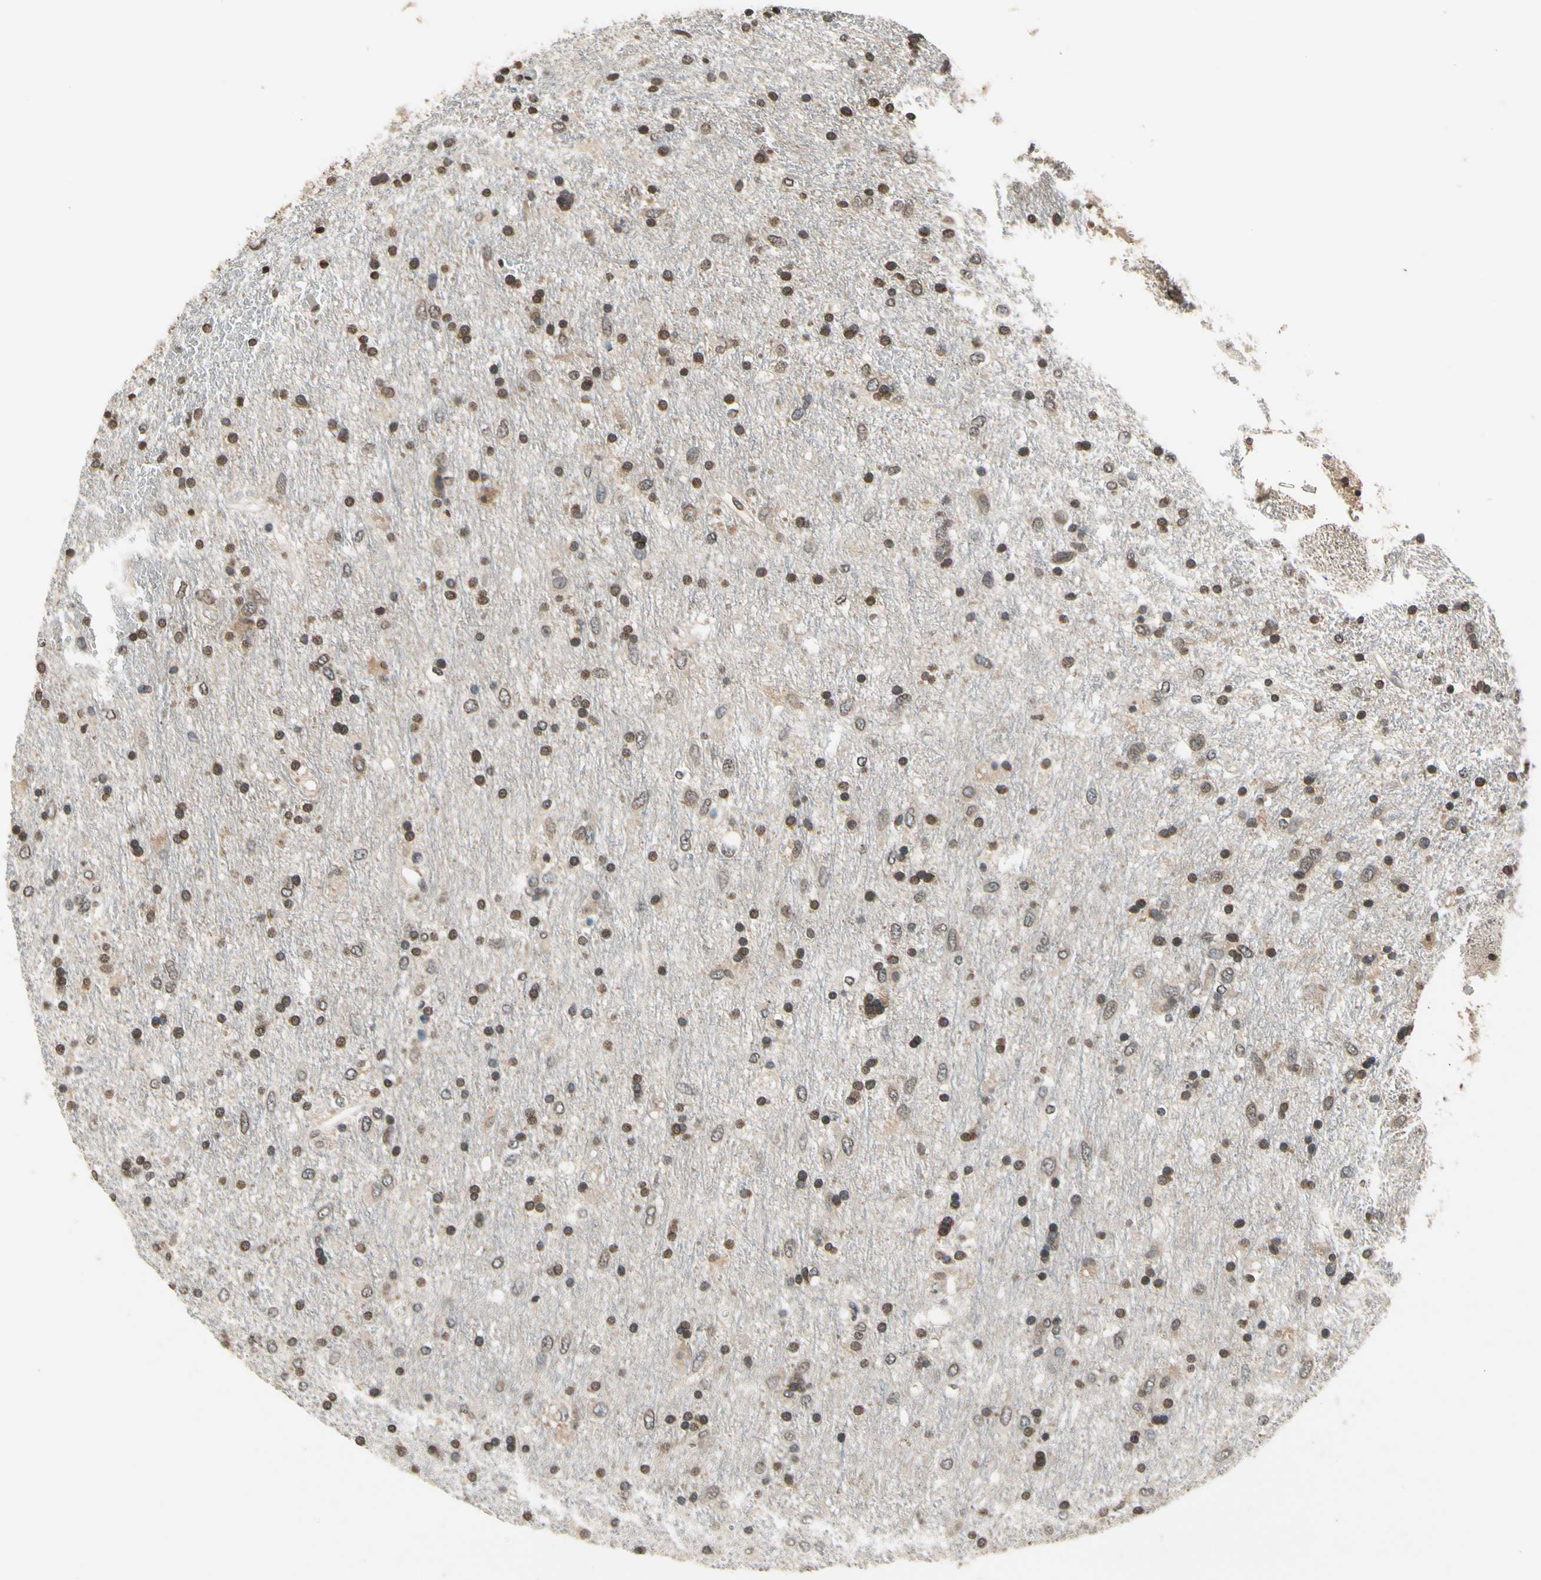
{"staining": {"intensity": "moderate", "quantity": "25%-75%", "location": "cytoplasmic/membranous,nuclear"}, "tissue": "glioma", "cell_type": "Tumor cells", "image_type": "cancer", "snomed": [{"axis": "morphology", "description": "Glioma, malignant, Low grade"}, {"axis": "topography", "description": "Brain"}], "caption": "Immunohistochemistry of human glioma exhibits medium levels of moderate cytoplasmic/membranous and nuclear positivity in approximately 25%-75% of tumor cells.", "gene": "GCLC", "patient": {"sex": "male", "age": 77}}